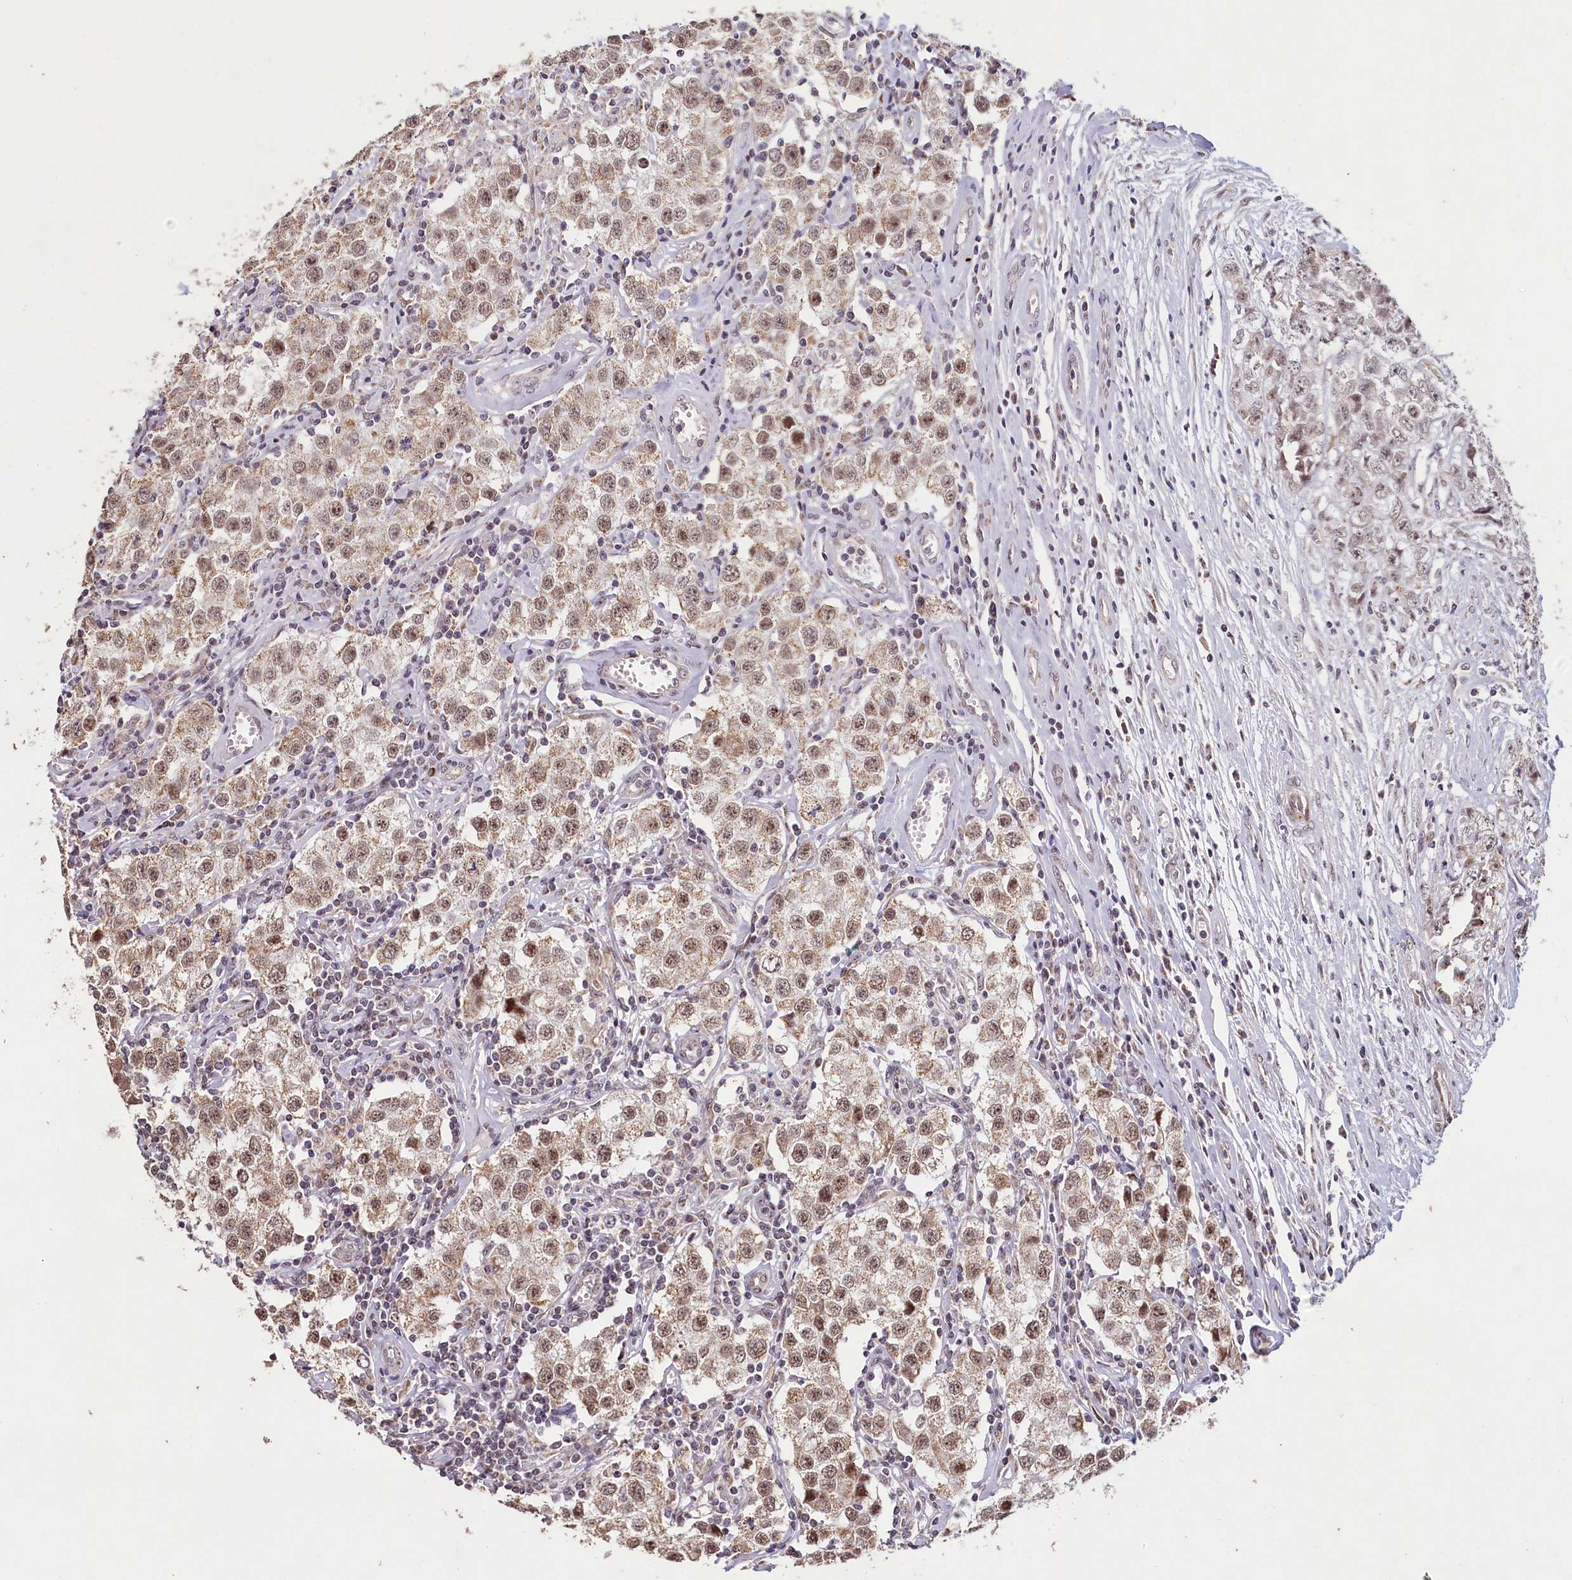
{"staining": {"intensity": "weak", "quantity": ">75%", "location": "cytoplasmic/membranous,nuclear"}, "tissue": "testis cancer", "cell_type": "Tumor cells", "image_type": "cancer", "snomed": [{"axis": "morphology", "description": "Seminoma, NOS"}, {"axis": "morphology", "description": "Carcinoma, Embryonal, NOS"}, {"axis": "topography", "description": "Testis"}], "caption": "This micrograph shows immunohistochemistry (IHC) staining of human testis cancer, with low weak cytoplasmic/membranous and nuclear positivity in about >75% of tumor cells.", "gene": "PDE6D", "patient": {"sex": "male", "age": 43}}